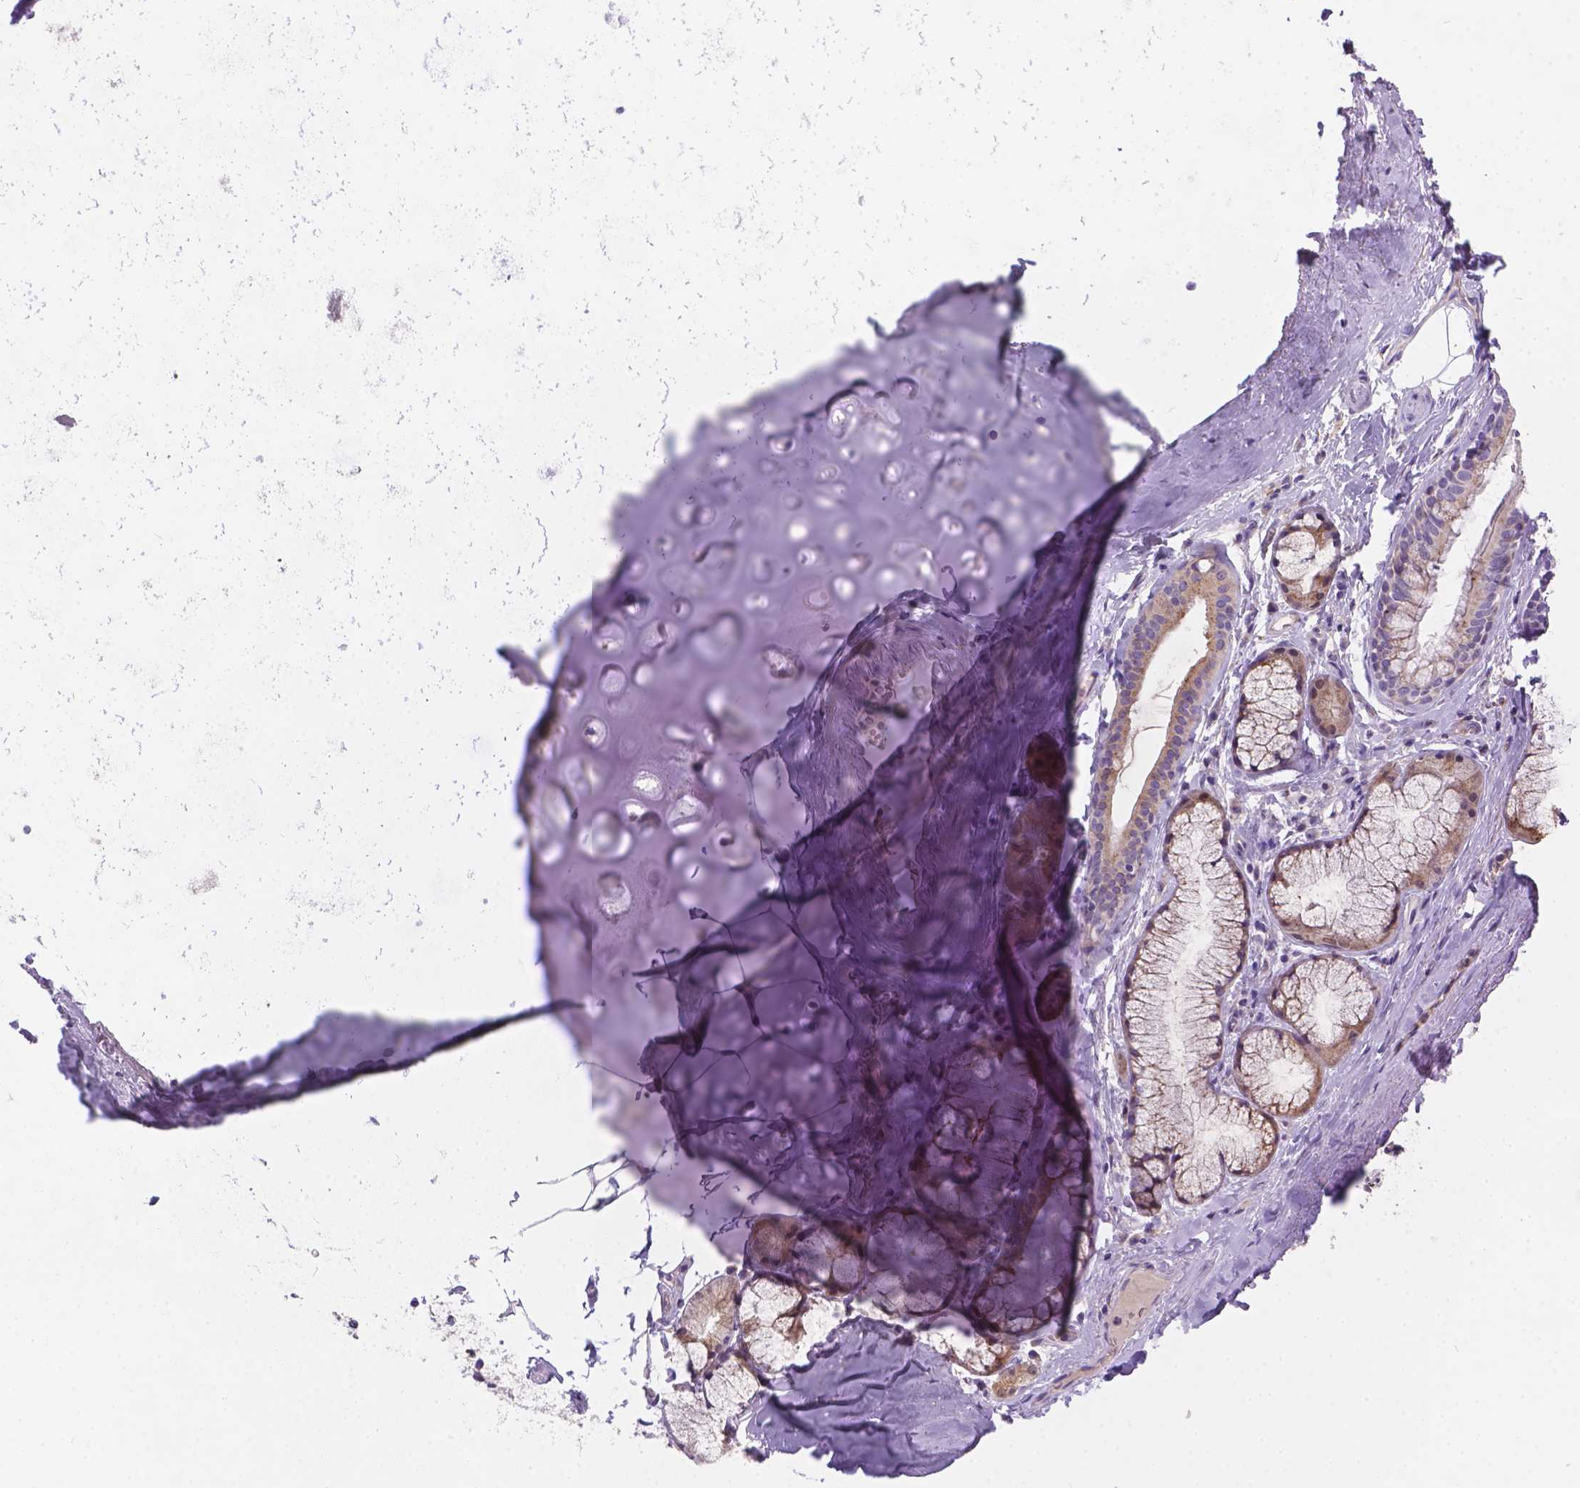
{"staining": {"intensity": "negative", "quantity": "none", "location": "none"}, "tissue": "soft tissue", "cell_type": "Chondrocytes", "image_type": "normal", "snomed": [{"axis": "morphology", "description": "Normal tissue, NOS"}, {"axis": "topography", "description": "Bronchus"}, {"axis": "topography", "description": "Lung"}], "caption": "High magnification brightfield microscopy of benign soft tissue stained with DAB (3,3'-diaminobenzidine) (brown) and counterstained with hematoxylin (blue): chondrocytes show no significant staining.", "gene": "TM4SF18", "patient": {"sex": "female", "age": 57}}